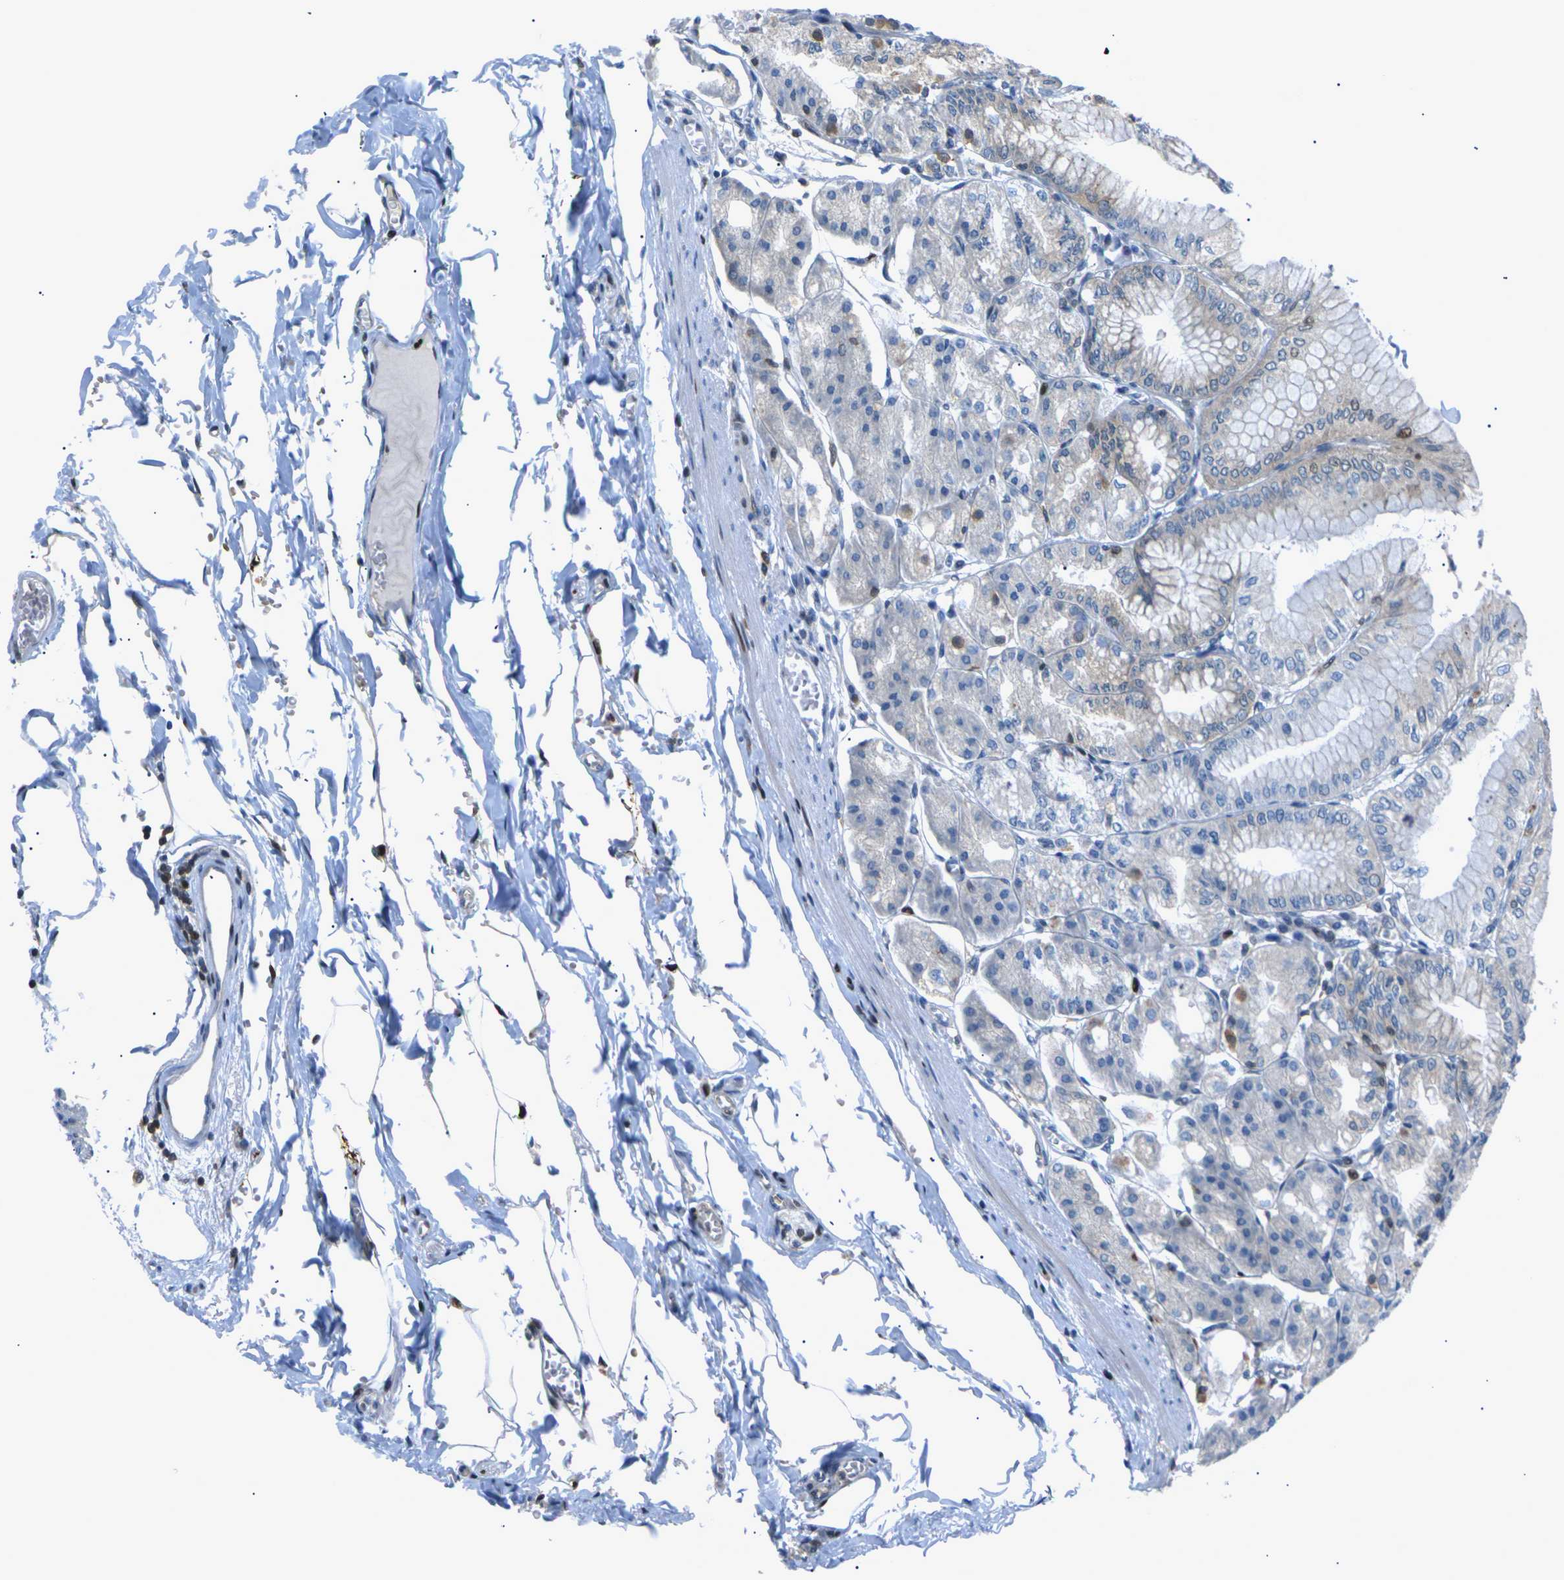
{"staining": {"intensity": "strong", "quantity": "<25%", "location": "nuclear"}, "tissue": "stomach", "cell_type": "Glandular cells", "image_type": "normal", "snomed": [{"axis": "morphology", "description": "Normal tissue, NOS"}, {"axis": "topography", "description": "Stomach, lower"}], "caption": "High-magnification brightfield microscopy of normal stomach stained with DAB (3,3'-diaminobenzidine) (brown) and counterstained with hematoxylin (blue). glandular cells exhibit strong nuclear staining is present in about<25% of cells. (DAB (3,3'-diaminobenzidine) IHC with brightfield microscopy, high magnification).", "gene": "RPS6KA3", "patient": {"sex": "male", "age": 71}}